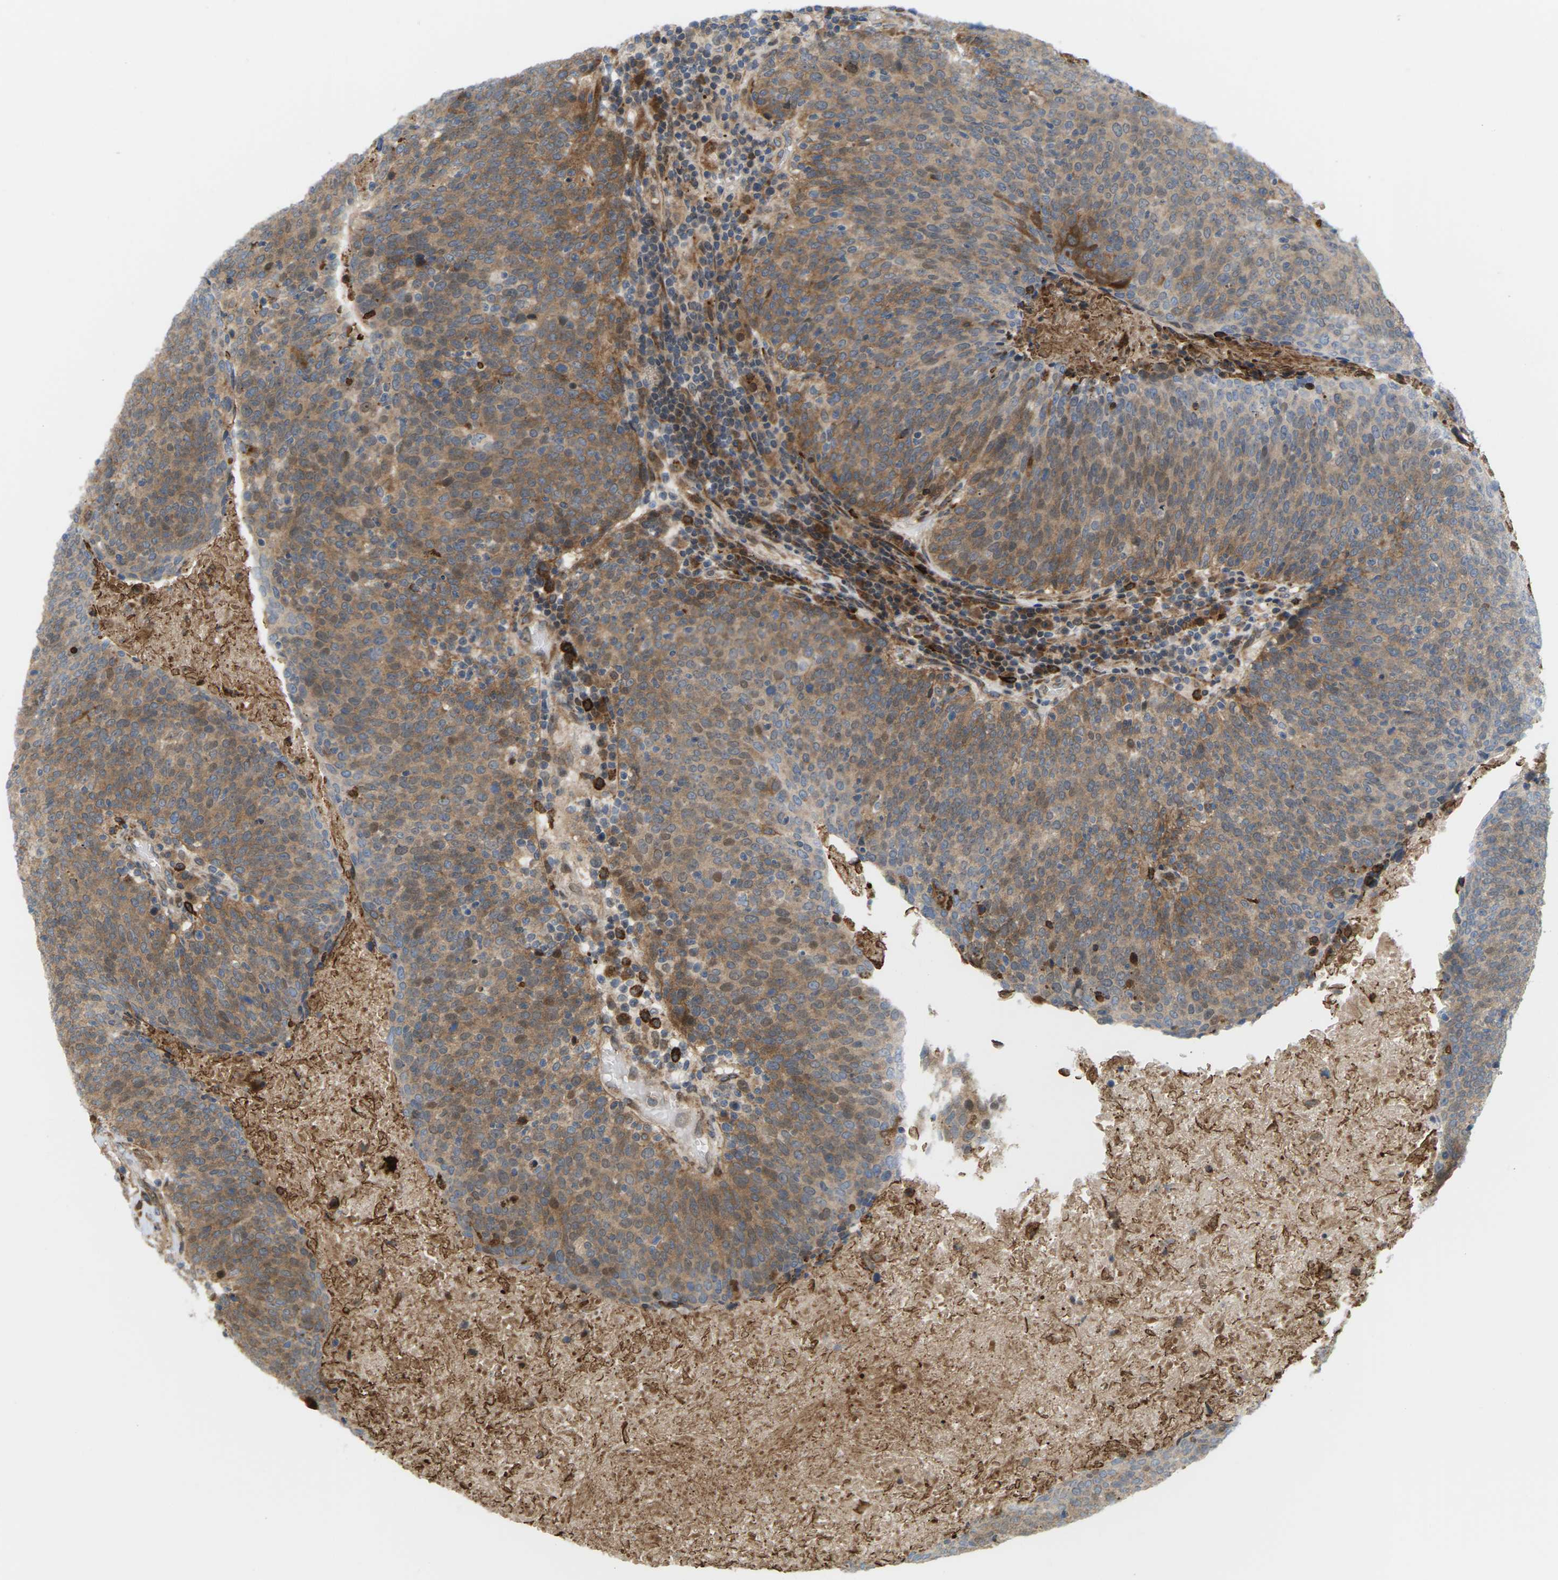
{"staining": {"intensity": "moderate", "quantity": ">75%", "location": "cytoplasmic/membranous"}, "tissue": "head and neck cancer", "cell_type": "Tumor cells", "image_type": "cancer", "snomed": [{"axis": "morphology", "description": "Squamous cell carcinoma, NOS"}, {"axis": "morphology", "description": "Squamous cell carcinoma, metastatic, NOS"}, {"axis": "topography", "description": "Lymph node"}, {"axis": "topography", "description": "Head-Neck"}], "caption": "IHC (DAB (3,3'-diaminobenzidine)) staining of human head and neck cancer (metastatic squamous cell carcinoma) reveals moderate cytoplasmic/membranous protein expression in about >75% of tumor cells. The staining is performed using DAB brown chromogen to label protein expression. The nuclei are counter-stained blue using hematoxylin.", "gene": "ROBO1", "patient": {"sex": "male", "age": 62}}